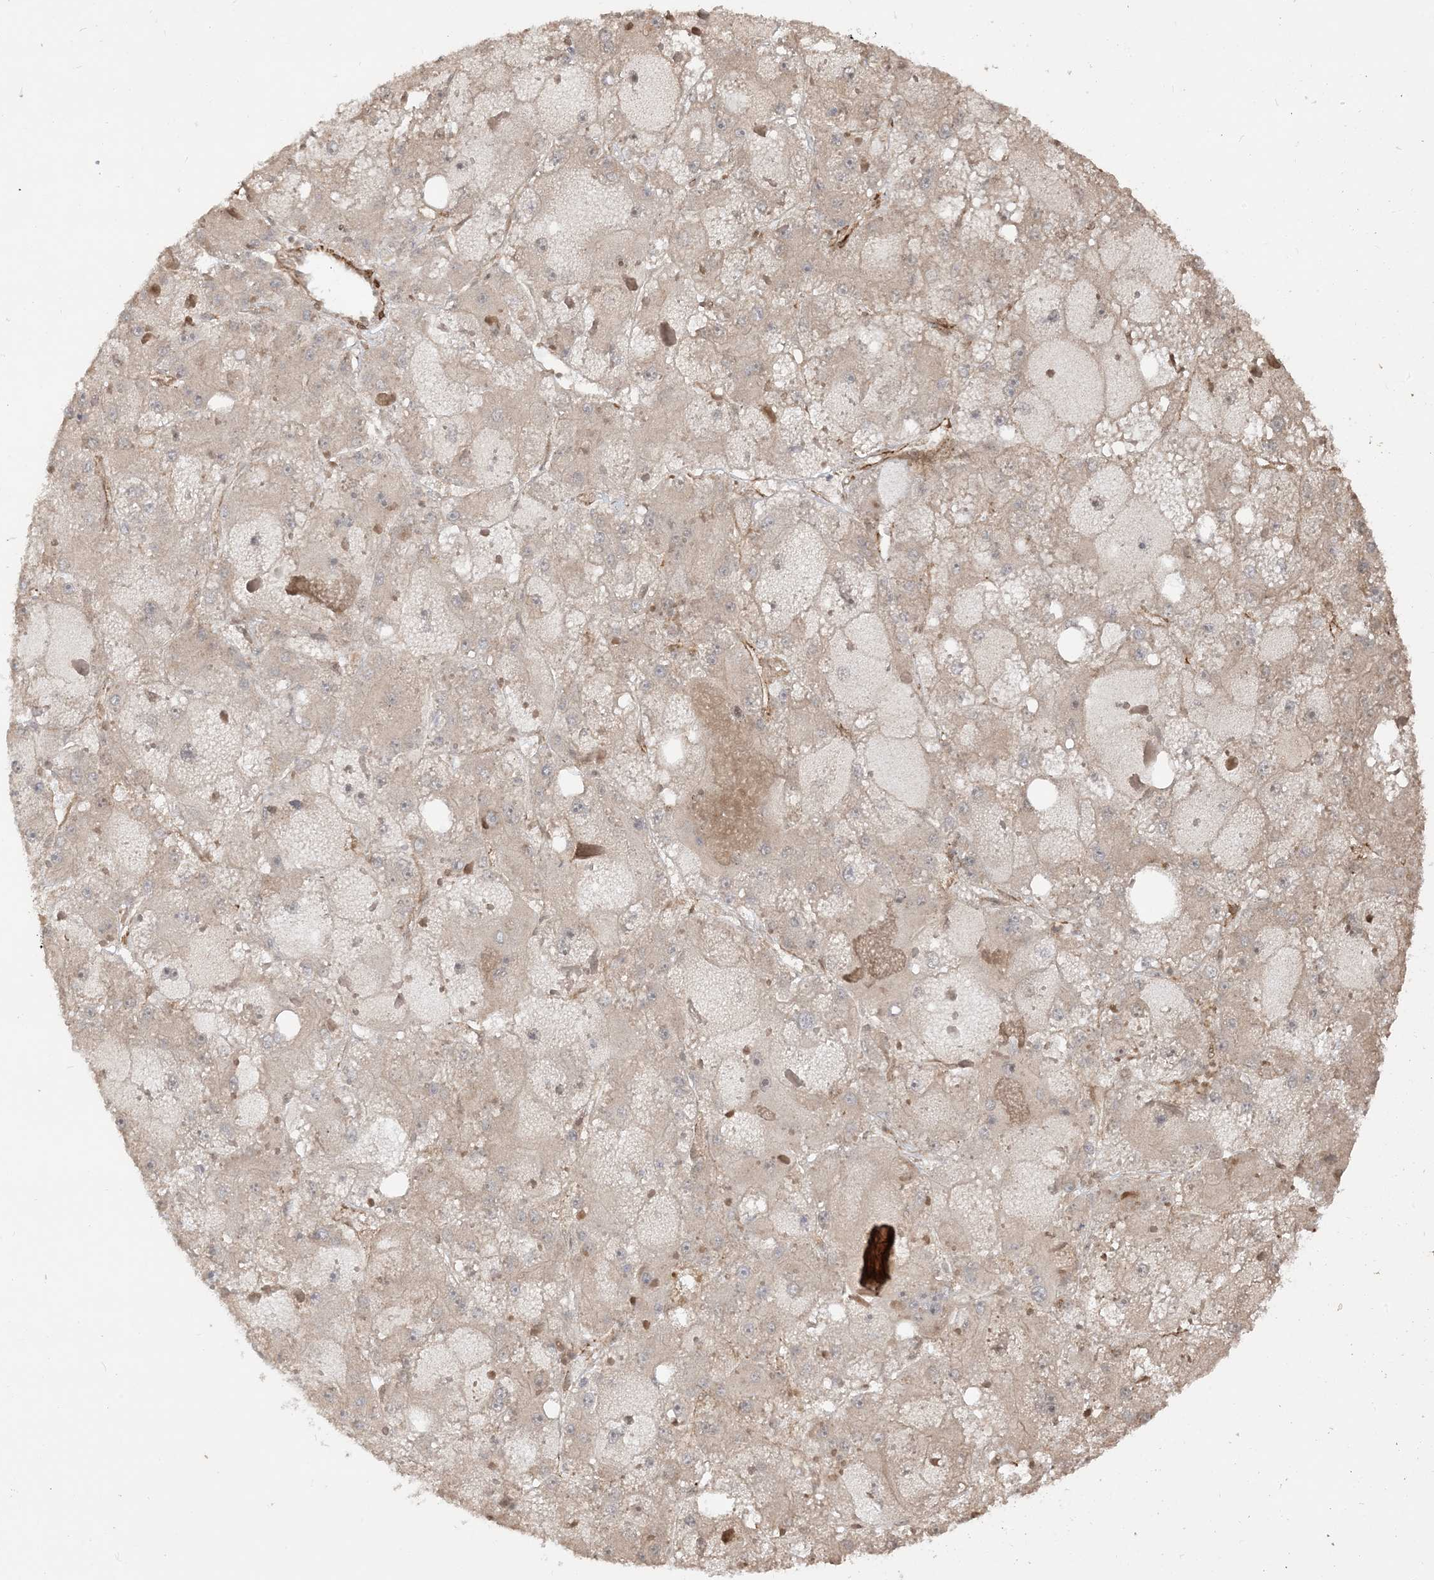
{"staining": {"intensity": "weak", "quantity": "<25%", "location": "cytoplasmic/membranous"}, "tissue": "liver cancer", "cell_type": "Tumor cells", "image_type": "cancer", "snomed": [{"axis": "morphology", "description": "Carcinoma, Hepatocellular, NOS"}, {"axis": "topography", "description": "Liver"}], "caption": "There is no significant staining in tumor cells of liver cancer. Nuclei are stained in blue.", "gene": "TBCC", "patient": {"sex": "female", "age": 73}}